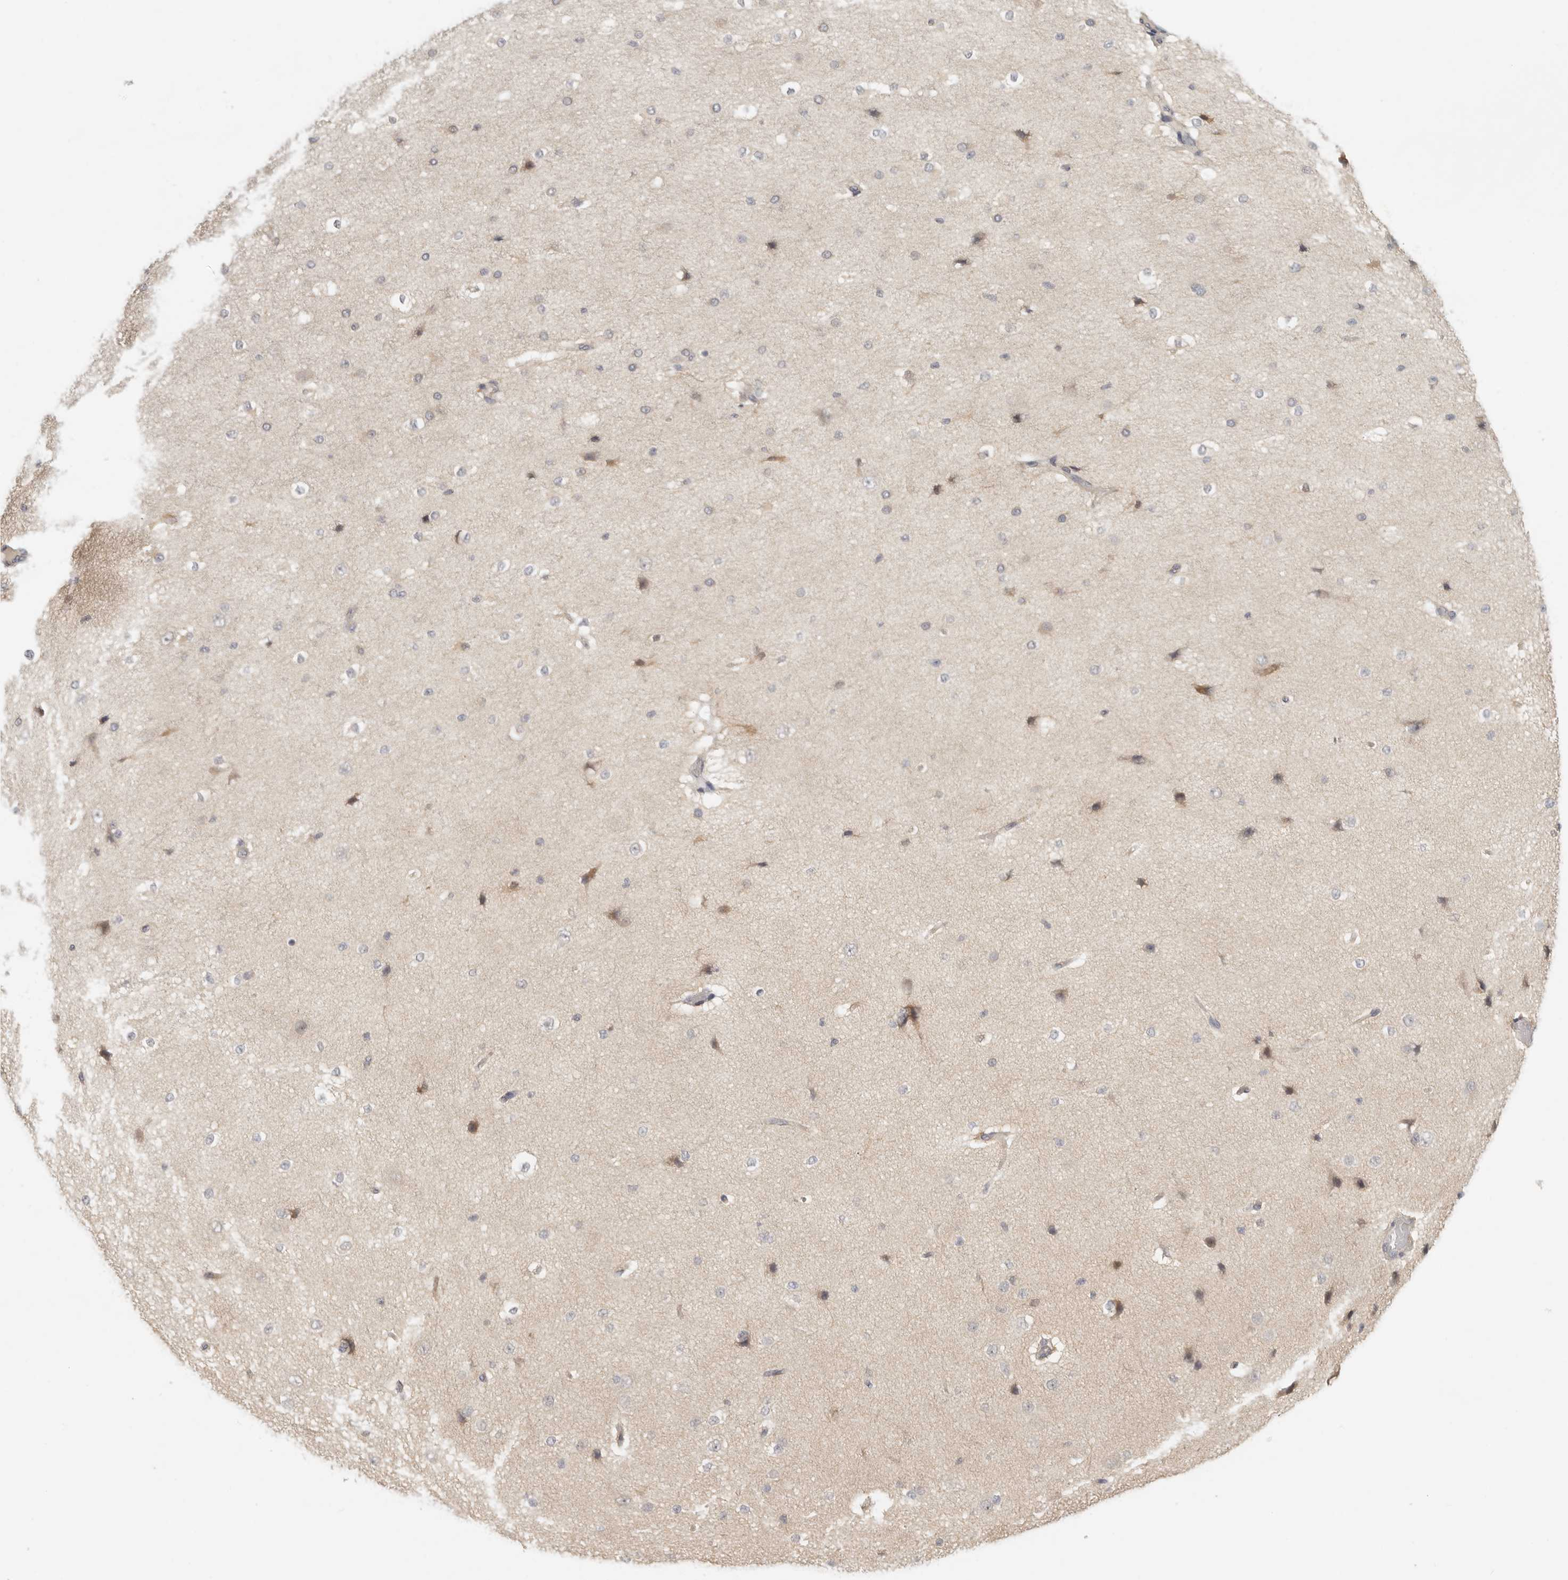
{"staining": {"intensity": "negative", "quantity": "none", "location": "none"}, "tissue": "cerebral cortex", "cell_type": "Endothelial cells", "image_type": "normal", "snomed": [{"axis": "morphology", "description": "Normal tissue, NOS"}, {"axis": "morphology", "description": "Developmental malformation"}, {"axis": "topography", "description": "Cerebral cortex"}], "caption": "Immunohistochemistry (IHC) micrograph of unremarkable cerebral cortex: human cerebral cortex stained with DAB (3,3'-diaminobenzidine) shows no significant protein positivity in endothelial cells.", "gene": "AHDC1", "patient": {"sex": "female", "age": 30}}